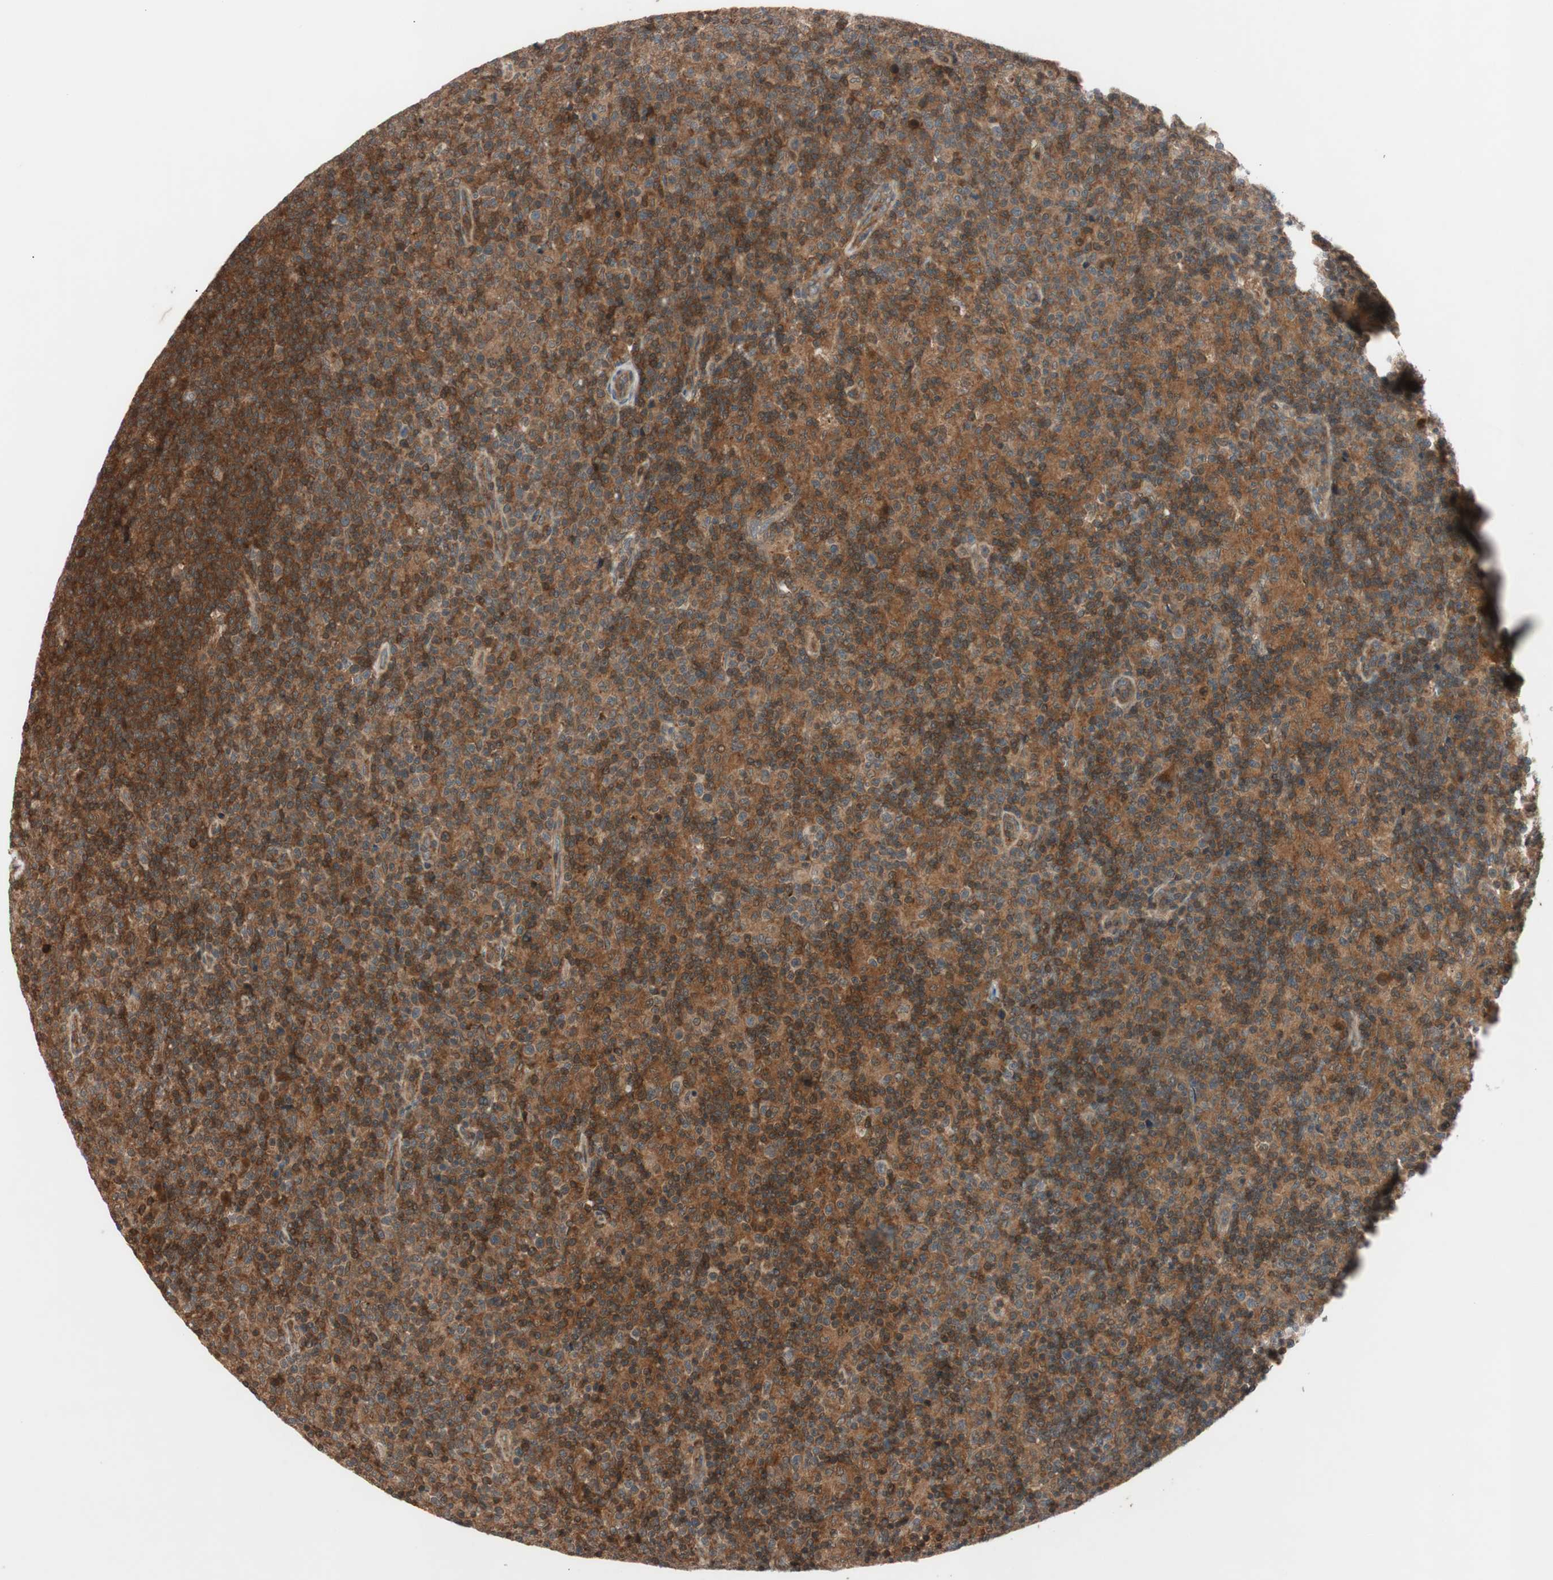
{"staining": {"intensity": "moderate", "quantity": ">75%", "location": "cytoplasmic/membranous"}, "tissue": "lymph node", "cell_type": "Germinal center cells", "image_type": "normal", "snomed": [{"axis": "morphology", "description": "Normal tissue, NOS"}, {"axis": "morphology", "description": "Inflammation, NOS"}, {"axis": "topography", "description": "Lymph node"}], "caption": "Immunohistochemical staining of unremarkable lymph node exhibits medium levels of moderate cytoplasmic/membranous expression in approximately >75% of germinal center cells. (DAB (3,3'-diaminobenzidine) = brown stain, brightfield microscopy at high magnification).", "gene": "EPHA8", "patient": {"sex": "male", "age": 55}}